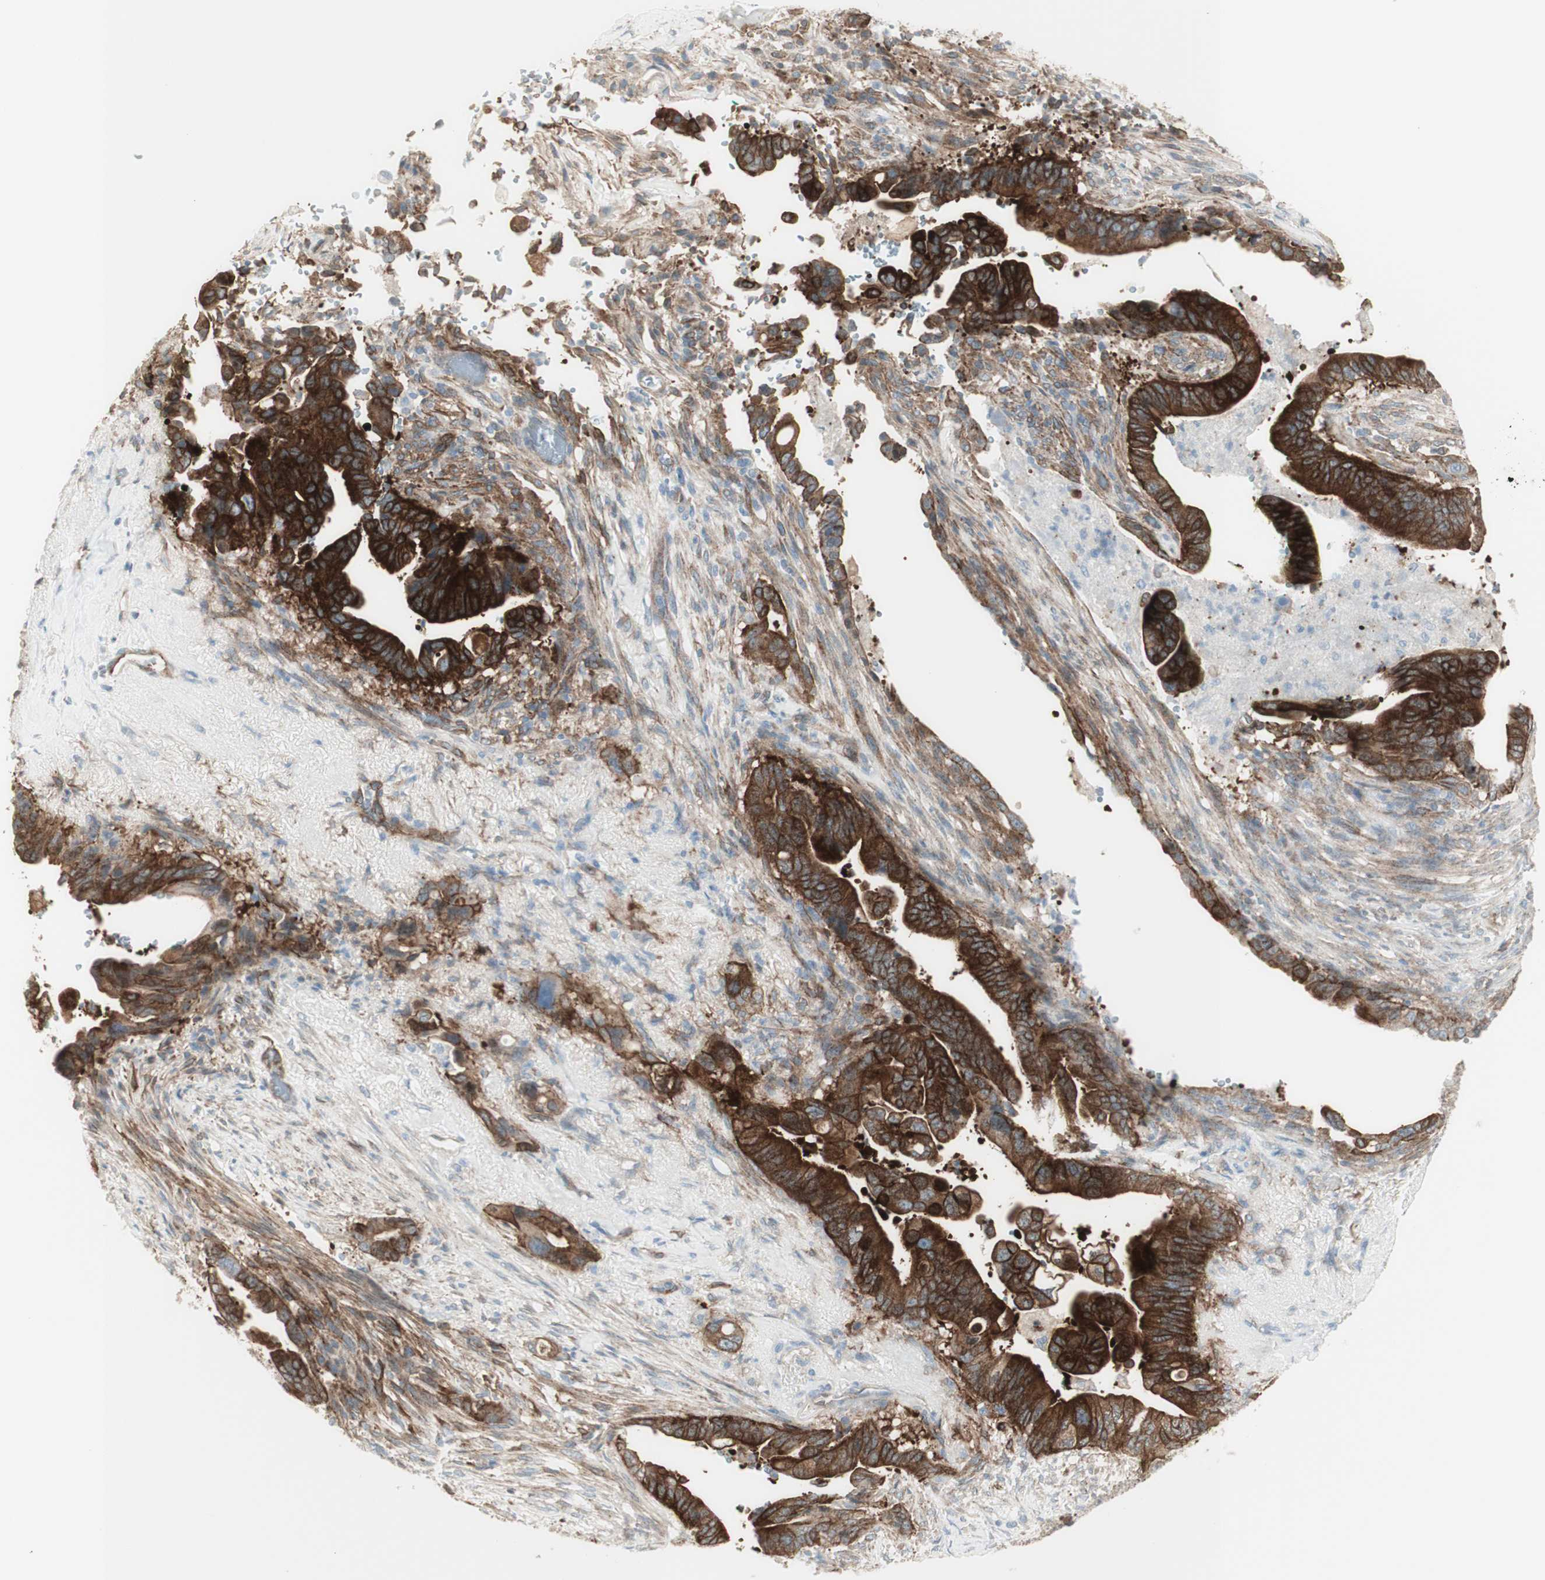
{"staining": {"intensity": "strong", "quantity": "25%-75%", "location": "cytoplasmic/membranous"}, "tissue": "pancreatic cancer", "cell_type": "Tumor cells", "image_type": "cancer", "snomed": [{"axis": "morphology", "description": "Adenocarcinoma, NOS"}, {"axis": "topography", "description": "Pancreas"}], "caption": "A high amount of strong cytoplasmic/membranous expression is seen in approximately 25%-75% of tumor cells in pancreatic cancer tissue.", "gene": "MYO6", "patient": {"sex": "male", "age": 70}}